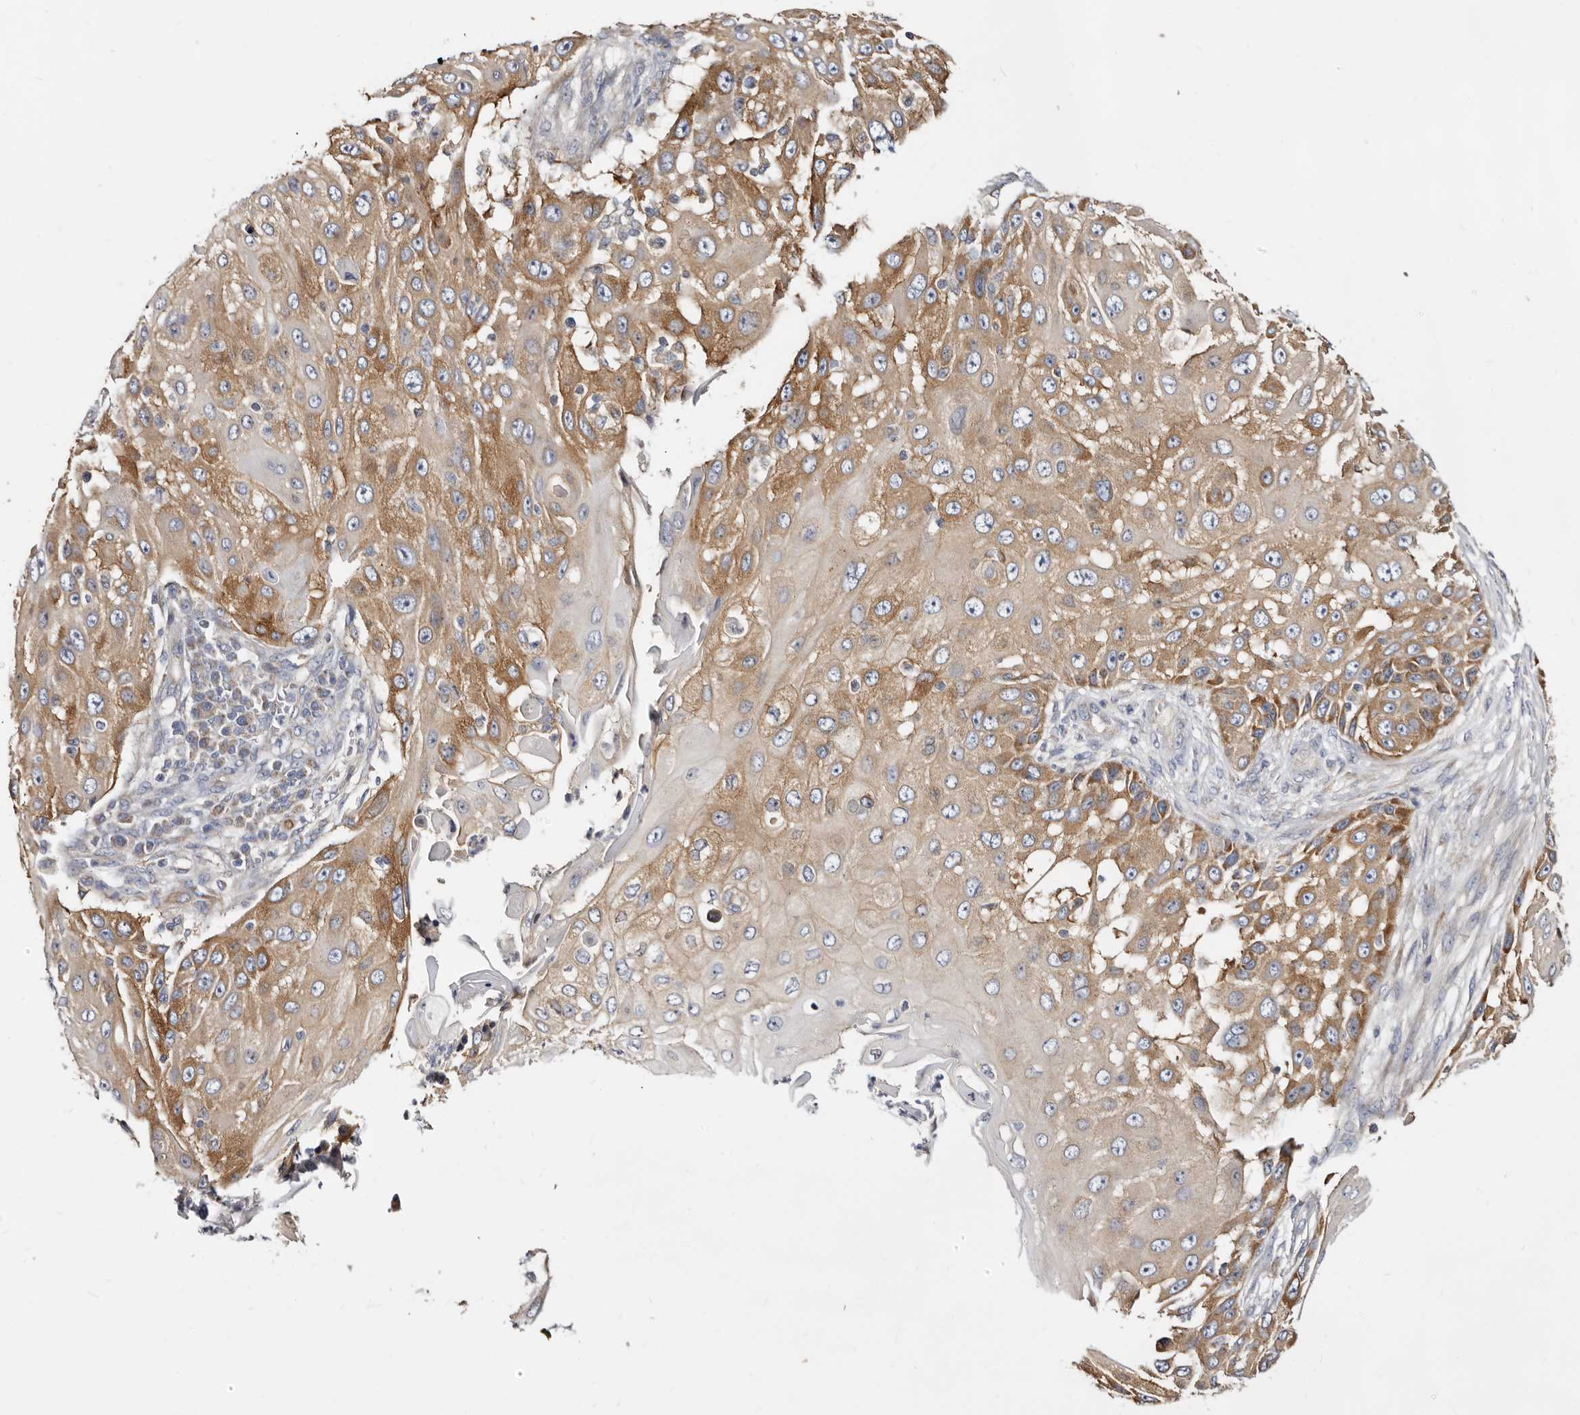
{"staining": {"intensity": "moderate", "quantity": ">75%", "location": "cytoplasmic/membranous"}, "tissue": "skin cancer", "cell_type": "Tumor cells", "image_type": "cancer", "snomed": [{"axis": "morphology", "description": "Squamous cell carcinoma, NOS"}, {"axis": "topography", "description": "Skin"}], "caption": "Human skin cancer (squamous cell carcinoma) stained for a protein (brown) exhibits moderate cytoplasmic/membranous positive expression in about >75% of tumor cells.", "gene": "BAIAP2L1", "patient": {"sex": "female", "age": 44}}